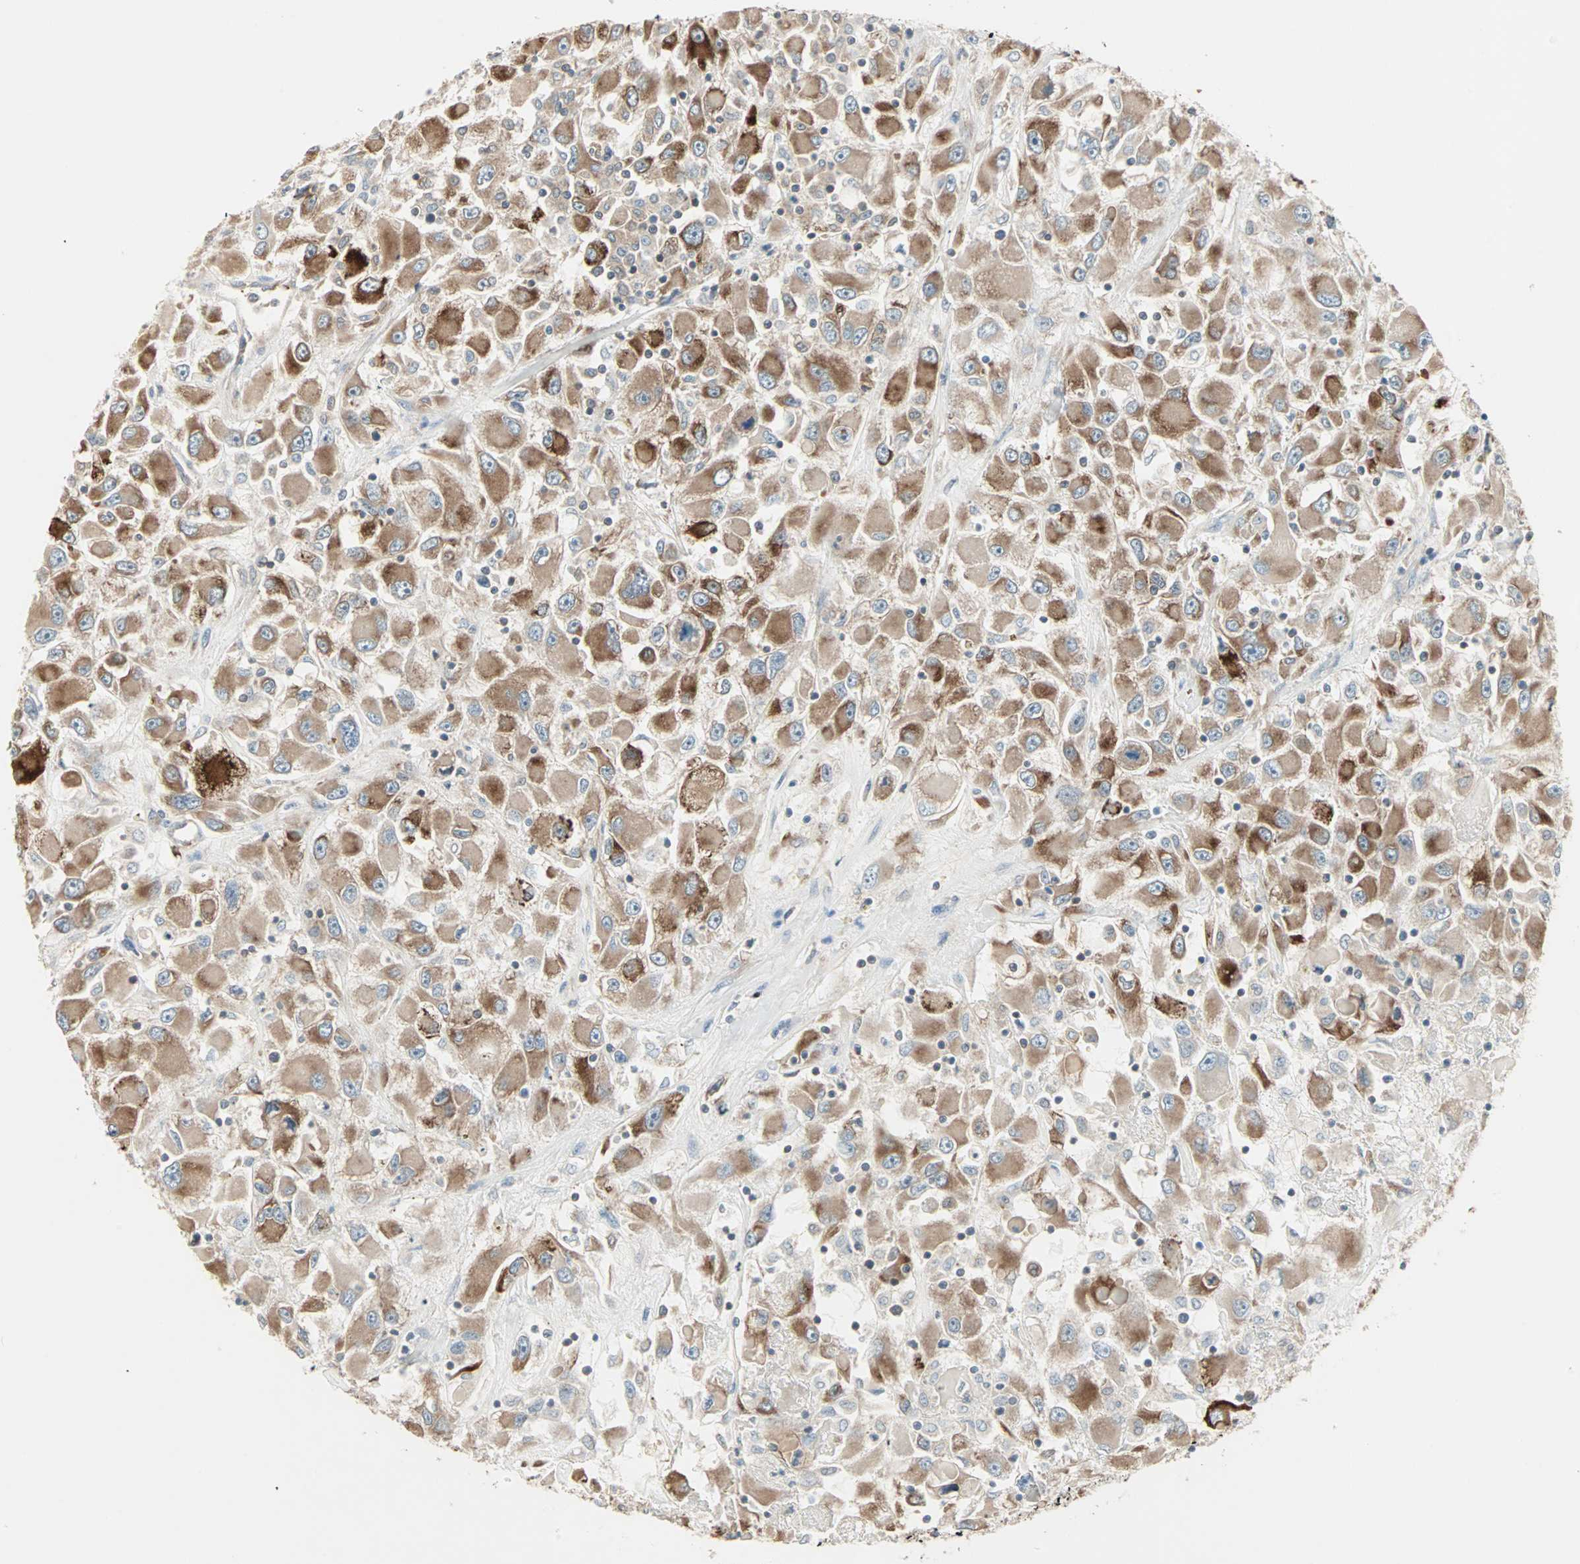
{"staining": {"intensity": "strong", "quantity": ">75%", "location": "cytoplasmic/membranous"}, "tissue": "renal cancer", "cell_type": "Tumor cells", "image_type": "cancer", "snomed": [{"axis": "morphology", "description": "Adenocarcinoma, NOS"}, {"axis": "topography", "description": "Kidney"}], "caption": "Renal cancer tissue displays strong cytoplasmic/membranous staining in approximately >75% of tumor cells, visualized by immunohistochemistry.", "gene": "ZFP36", "patient": {"sex": "female", "age": 52}}